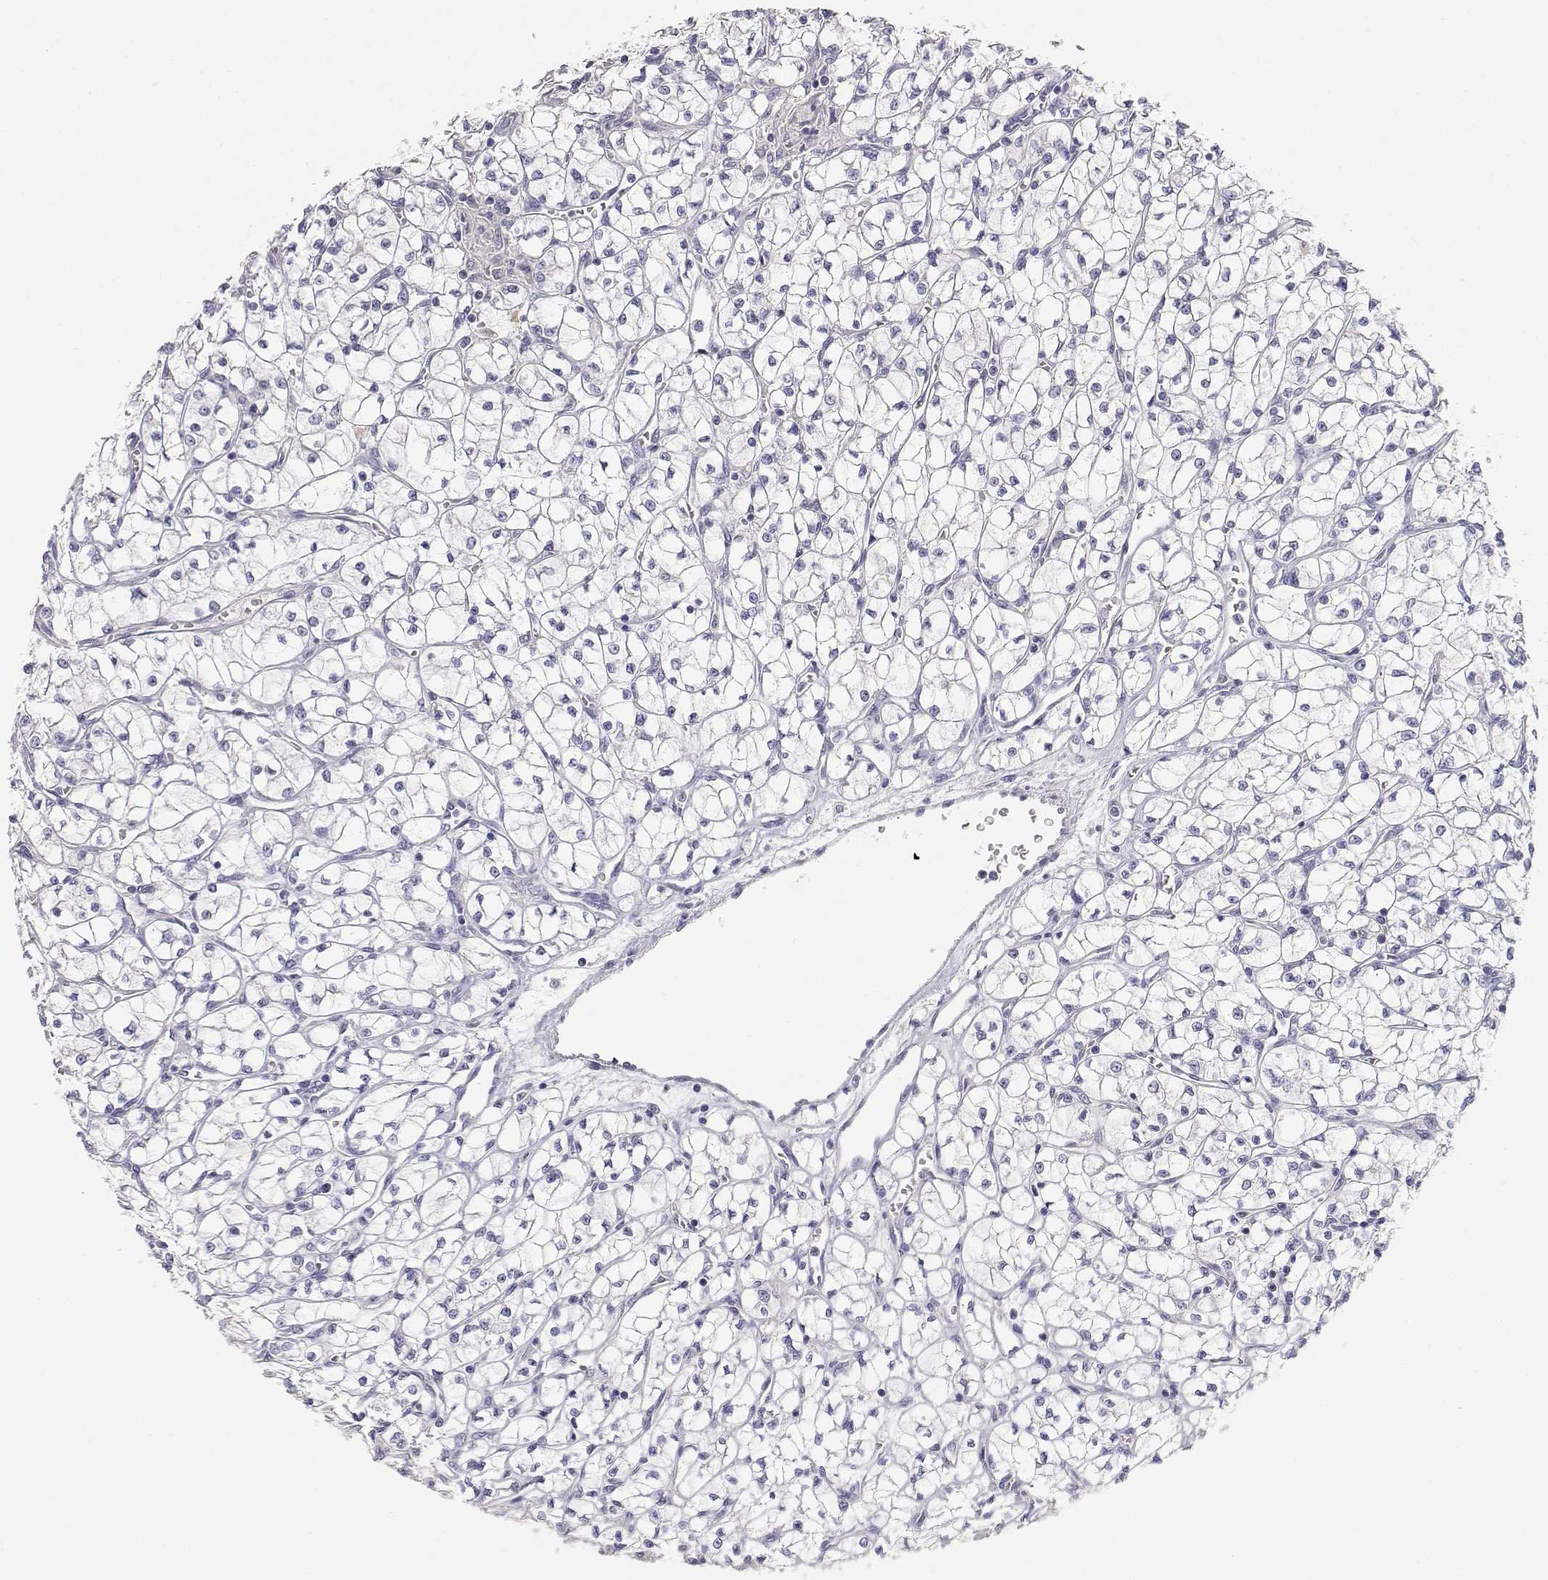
{"staining": {"intensity": "negative", "quantity": "none", "location": "none"}, "tissue": "renal cancer", "cell_type": "Tumor cells", "image_type": "cancer", "snomed": [{"axis": "morphology", "description": "Adenocarcinoma, NOS"}, {"axis": "topography", "description": "Kidney"}], "caption": "Immunohistochemistry image of adenocarcinoma (renal) stained for a protein (brown), which shows no expression in tumor cells.", "gene": "ADA", "patient": {"sex": "female", "age": 64}}